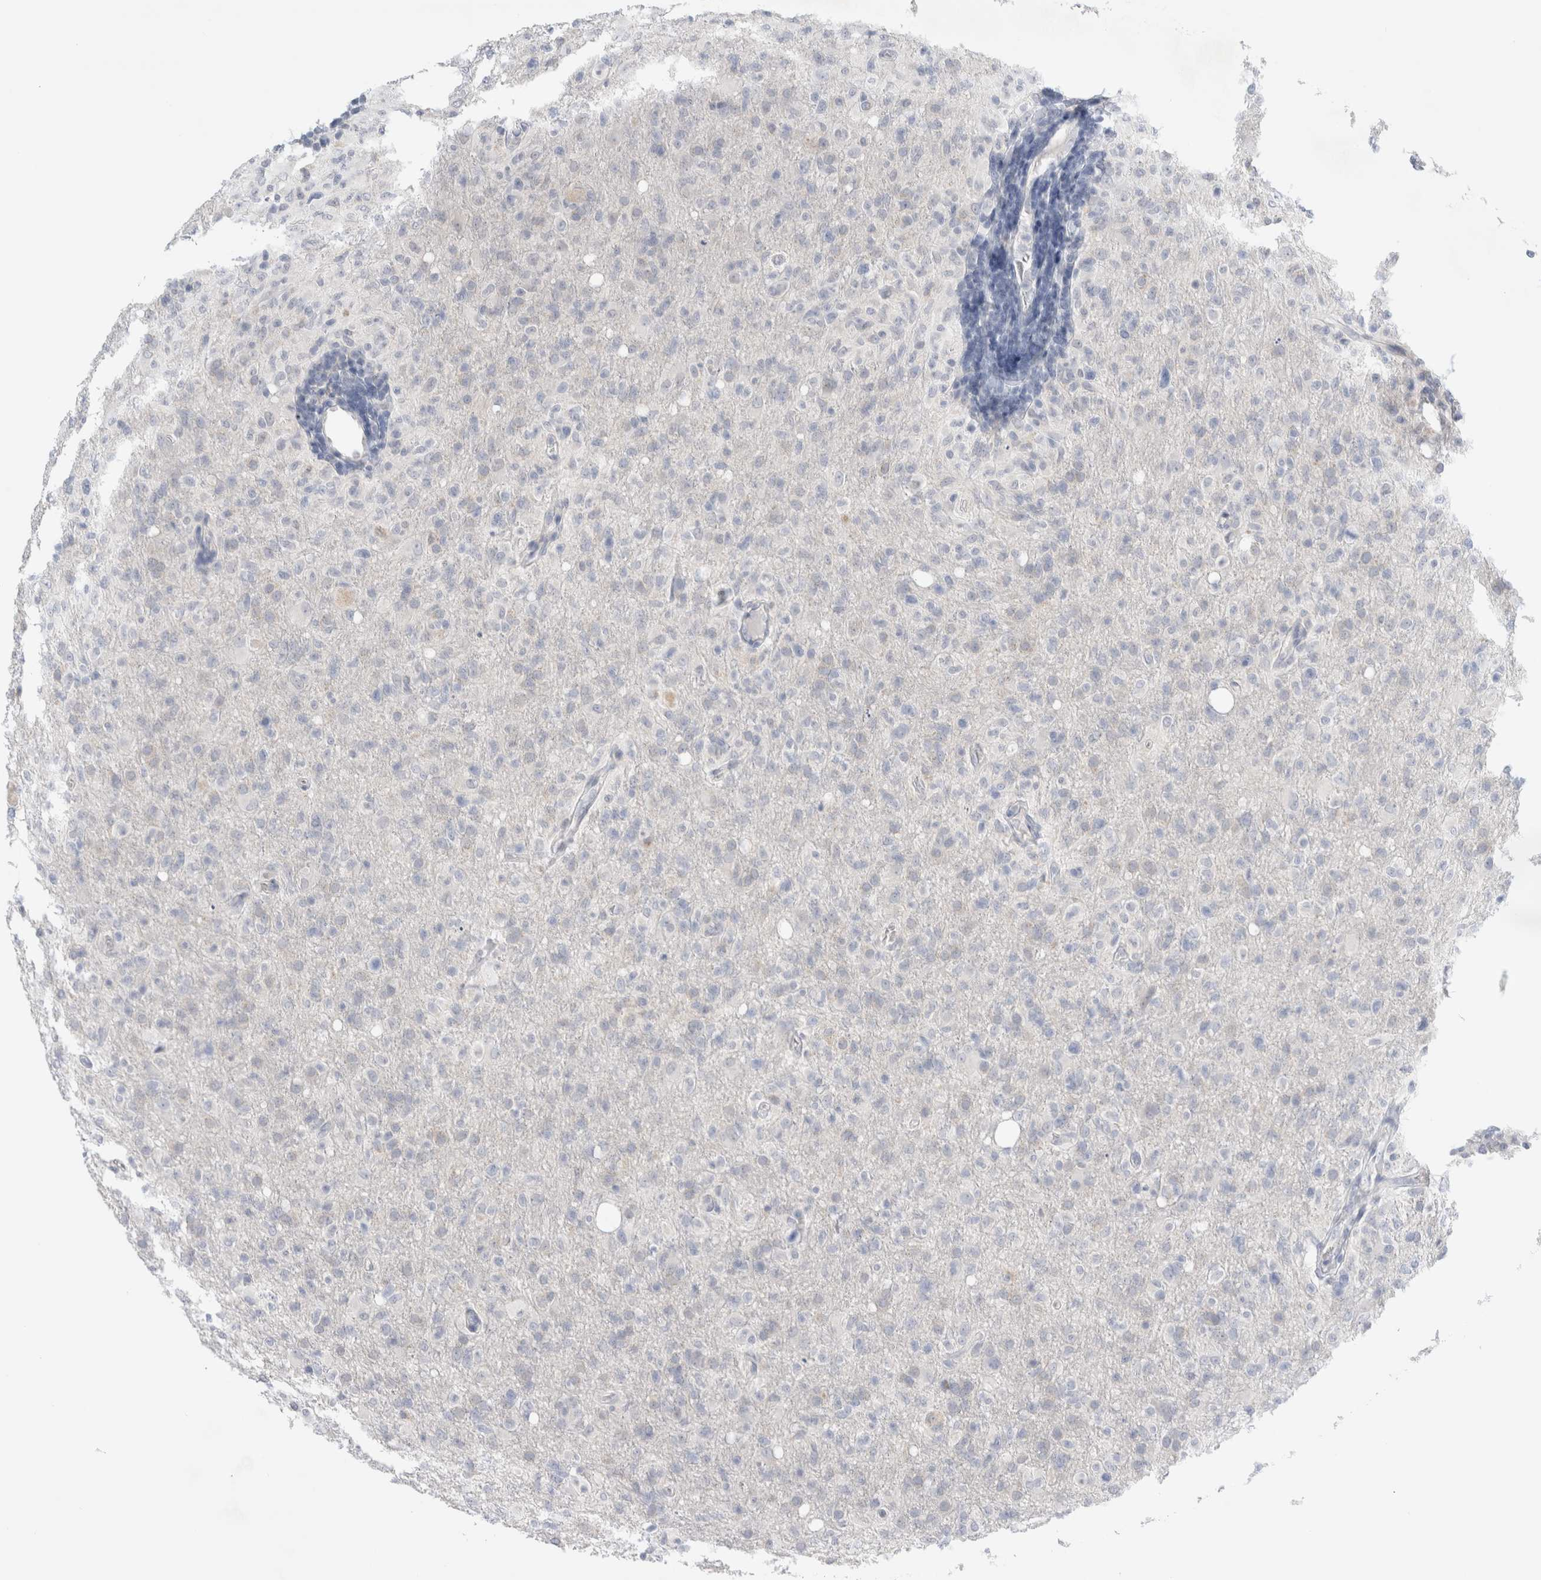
{"staining": {"intensity": "negative", "quantity": "none", "location": "none"}, "tissue": "glioma", "cell_type": "Tumor cells", "image_type": "cancer", "snomed": [{"axis": "morphology", "description": "Glioma, malignant, High grade"}, {"axis": "topography", "description": "Brain"}], "caption": "Immunohistochemical staining of human malignant glioma (high-grade) shows no significant expression in tumor cells. (Brightfield microscopy of DAB (3,3'-diaminobenzidine) immunohistochemistry at high magnification).", "gene": "SLC22A12", "patient": {"sex": "female", "age": 57}}